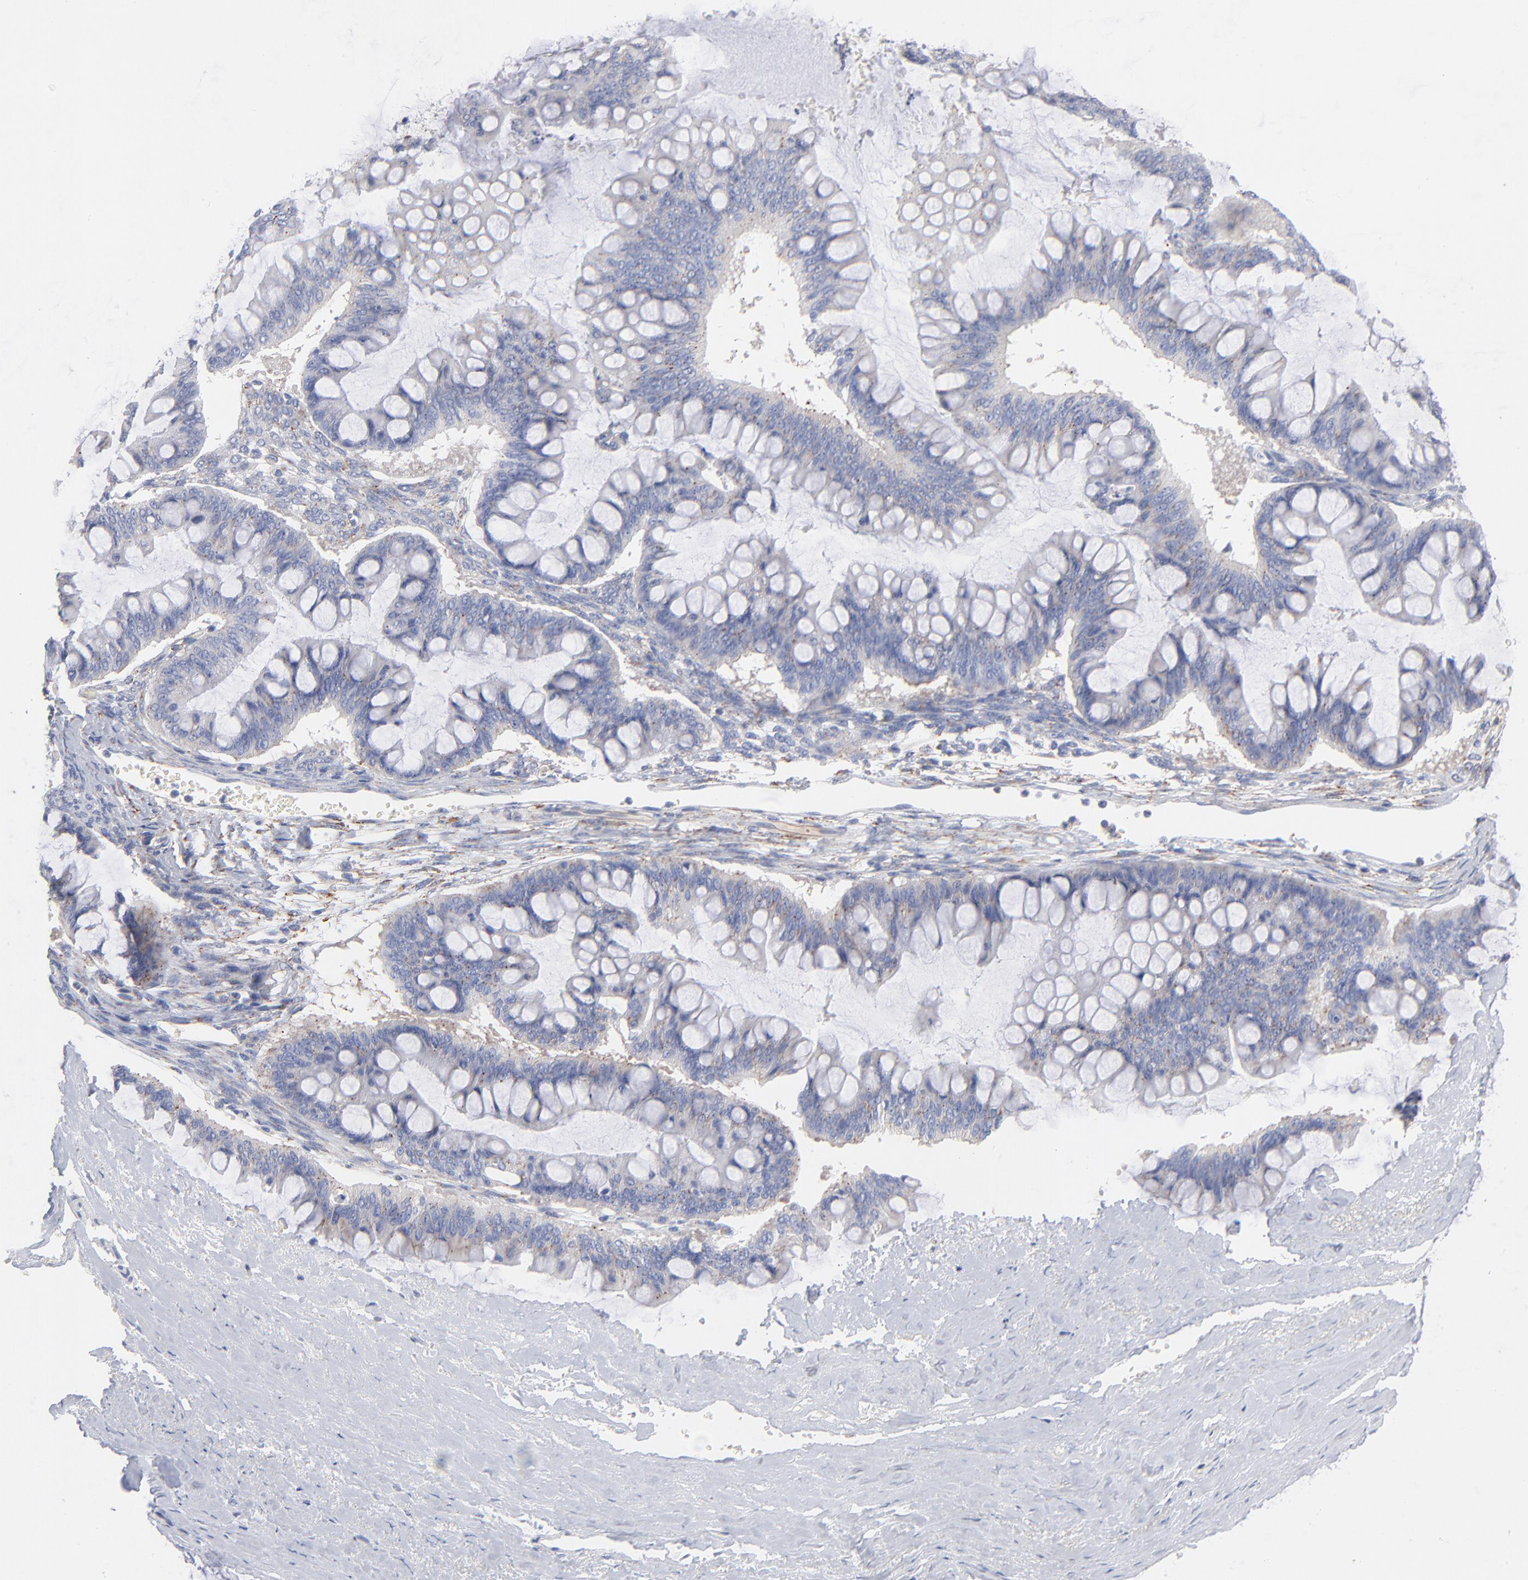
{"staining": {"intensity": "negative", "quantity": "none", "location": "none"}, "tissue": "ovarian cancer", "cell_type": "Tumor cells", "image_type": "cancer", "snomed": [{"axis": "morphology", "description": "Cystadenocarcinoma, mucinous, NOS"}, {"axis": "topography", "description": "Ovary"}], "caption": "Tumor cells show no significant protein expression in ovarian cancer (mucinous cystadenocarcinoma). (Brightfield microscopy of DAB (3,3'-diaminobenzidine) immunohistochemistry at high magnification).", "gene": "SEPTIN6", "patient": {"sex": "female", "age": 73}}